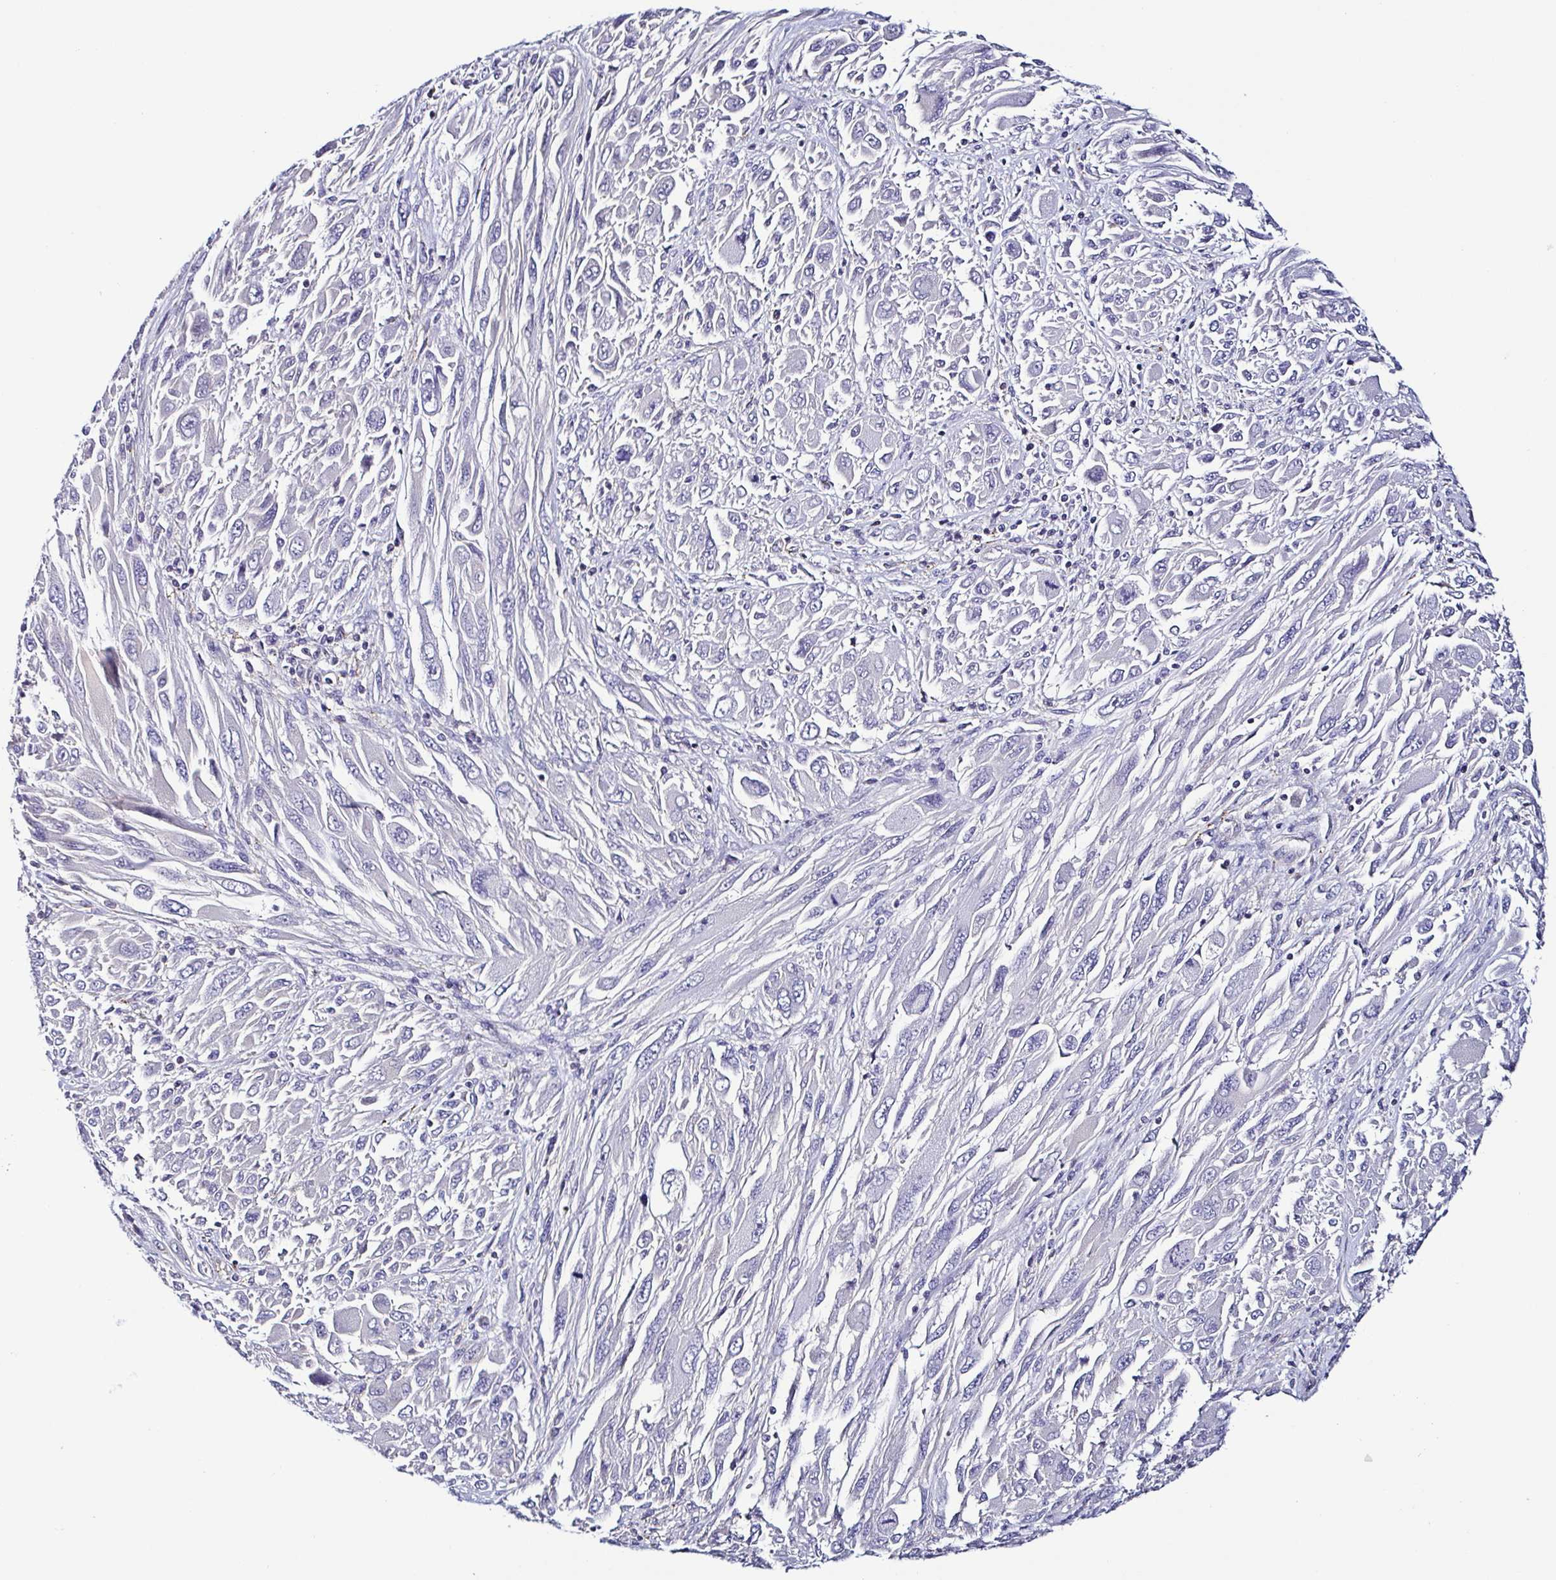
{"staining": {"intensity": "negative", "quantity": "none", "location": "none"}, "tissue": "melanoma", "cell_type": "Tumor cells", "image_type": "cancer", "snomed": [{"axis": "morphology", "description": "Malignant melanoma, NOS"}, {"axis": "topography", "description": "Skin"}], "caption": "Tumor cells show no significant staining in malignant melanoma. (DAB (3,3'-diaminobenzidine) immunohistochemistry visualized using brightfield microscopy, high magnification).", "gene": "TNNT2", "patient": {"sex": "female", "age": 91}}